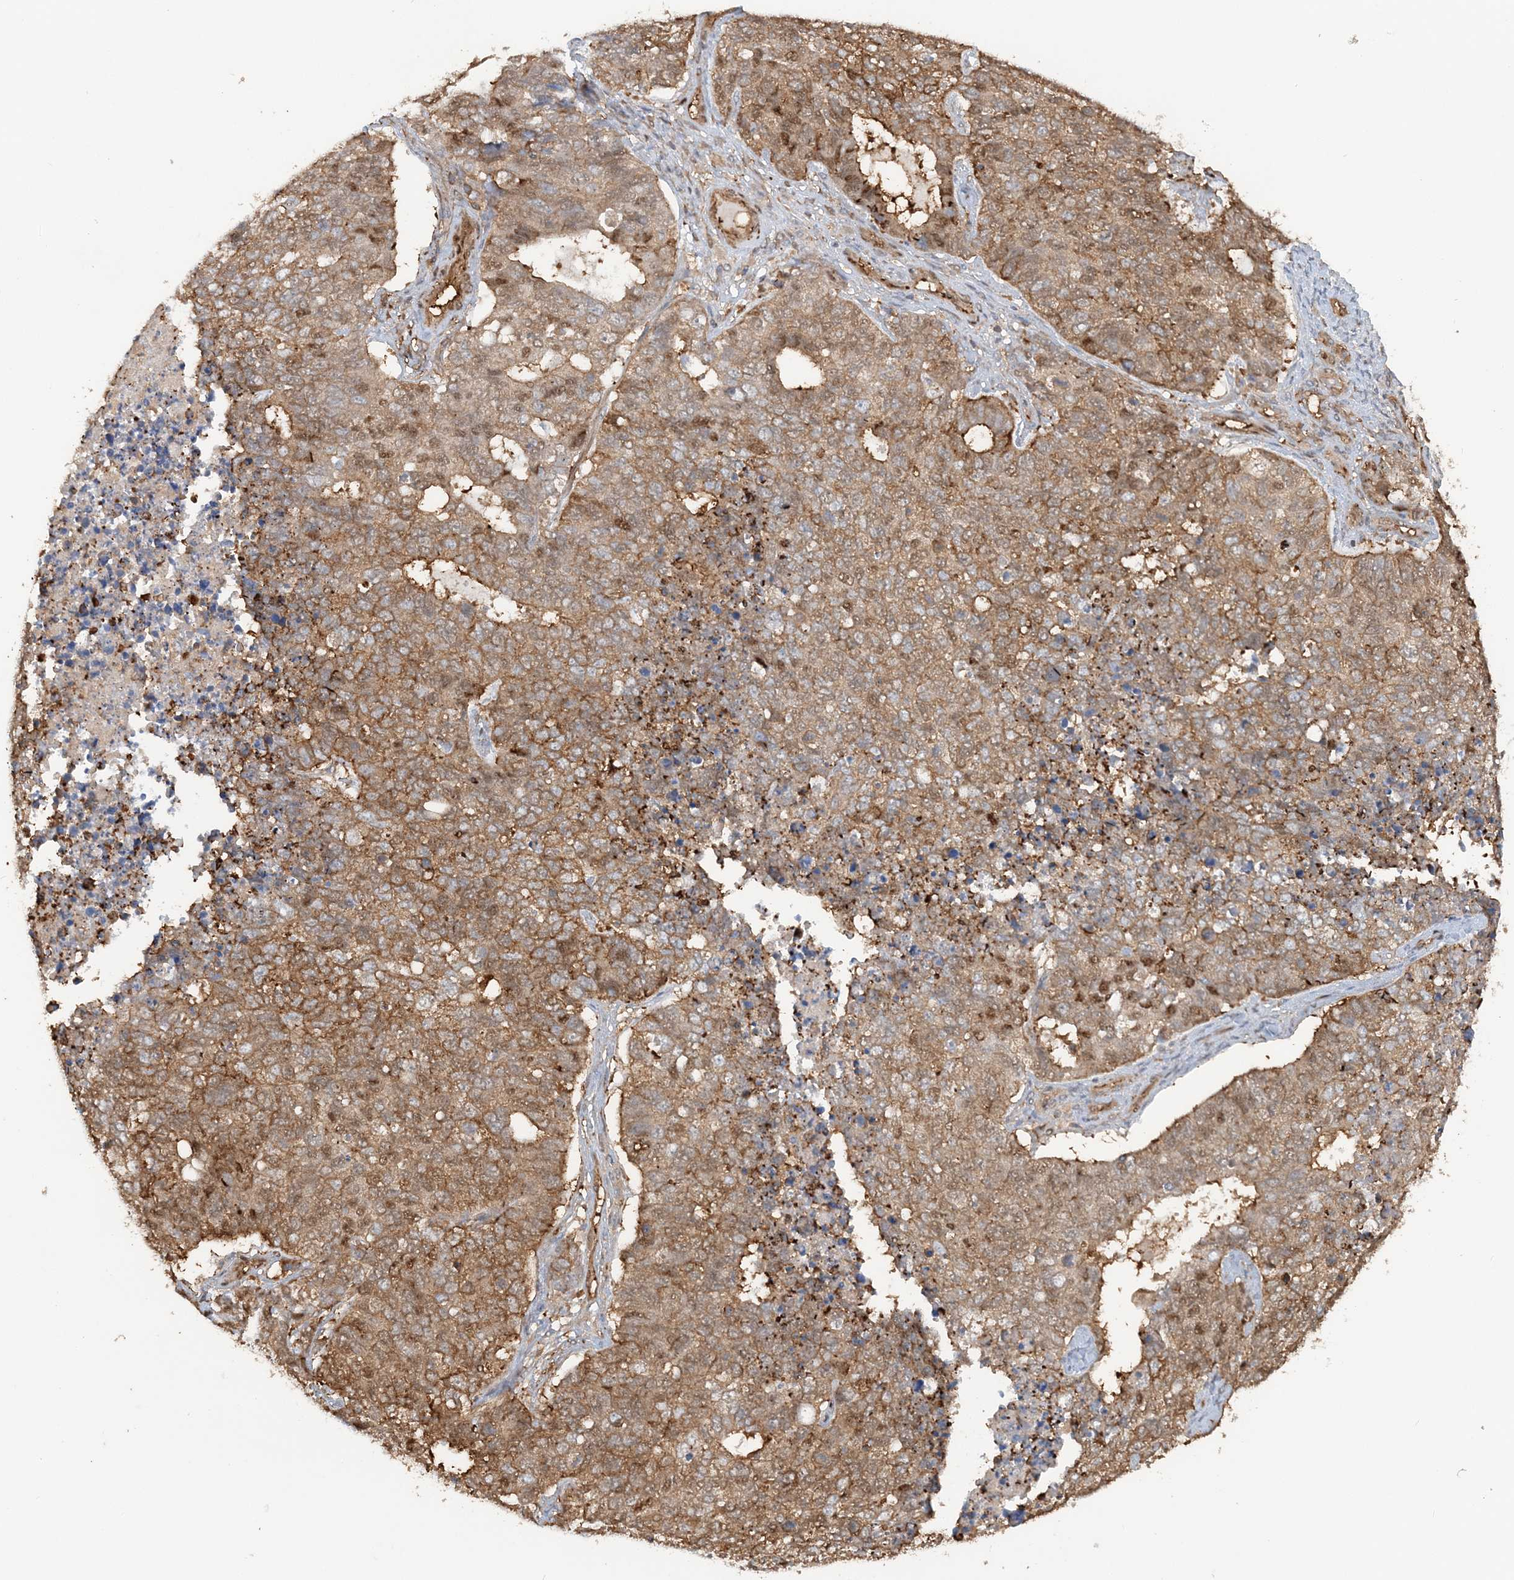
{"staining": {"intensity": "moderate", "quantity": ">75%", "location": "cytoplasmic/membranous"}, "tissue": "cervical cancer", "cell_type": "Tumor cells", "image_type": "cancer", "snomed": [{"axis": "morphology", "description": "Squamous cell carcinoma, NOS"}, {"axis": "topography", "description": "Cervix"}], "caption": "A brown stain highlights moderate cytoplasmic/membranous expression of a protein in cervical cancer tumor cells.", "gene": "DSTN", "patient": {"sex": "female", "age": 63}}